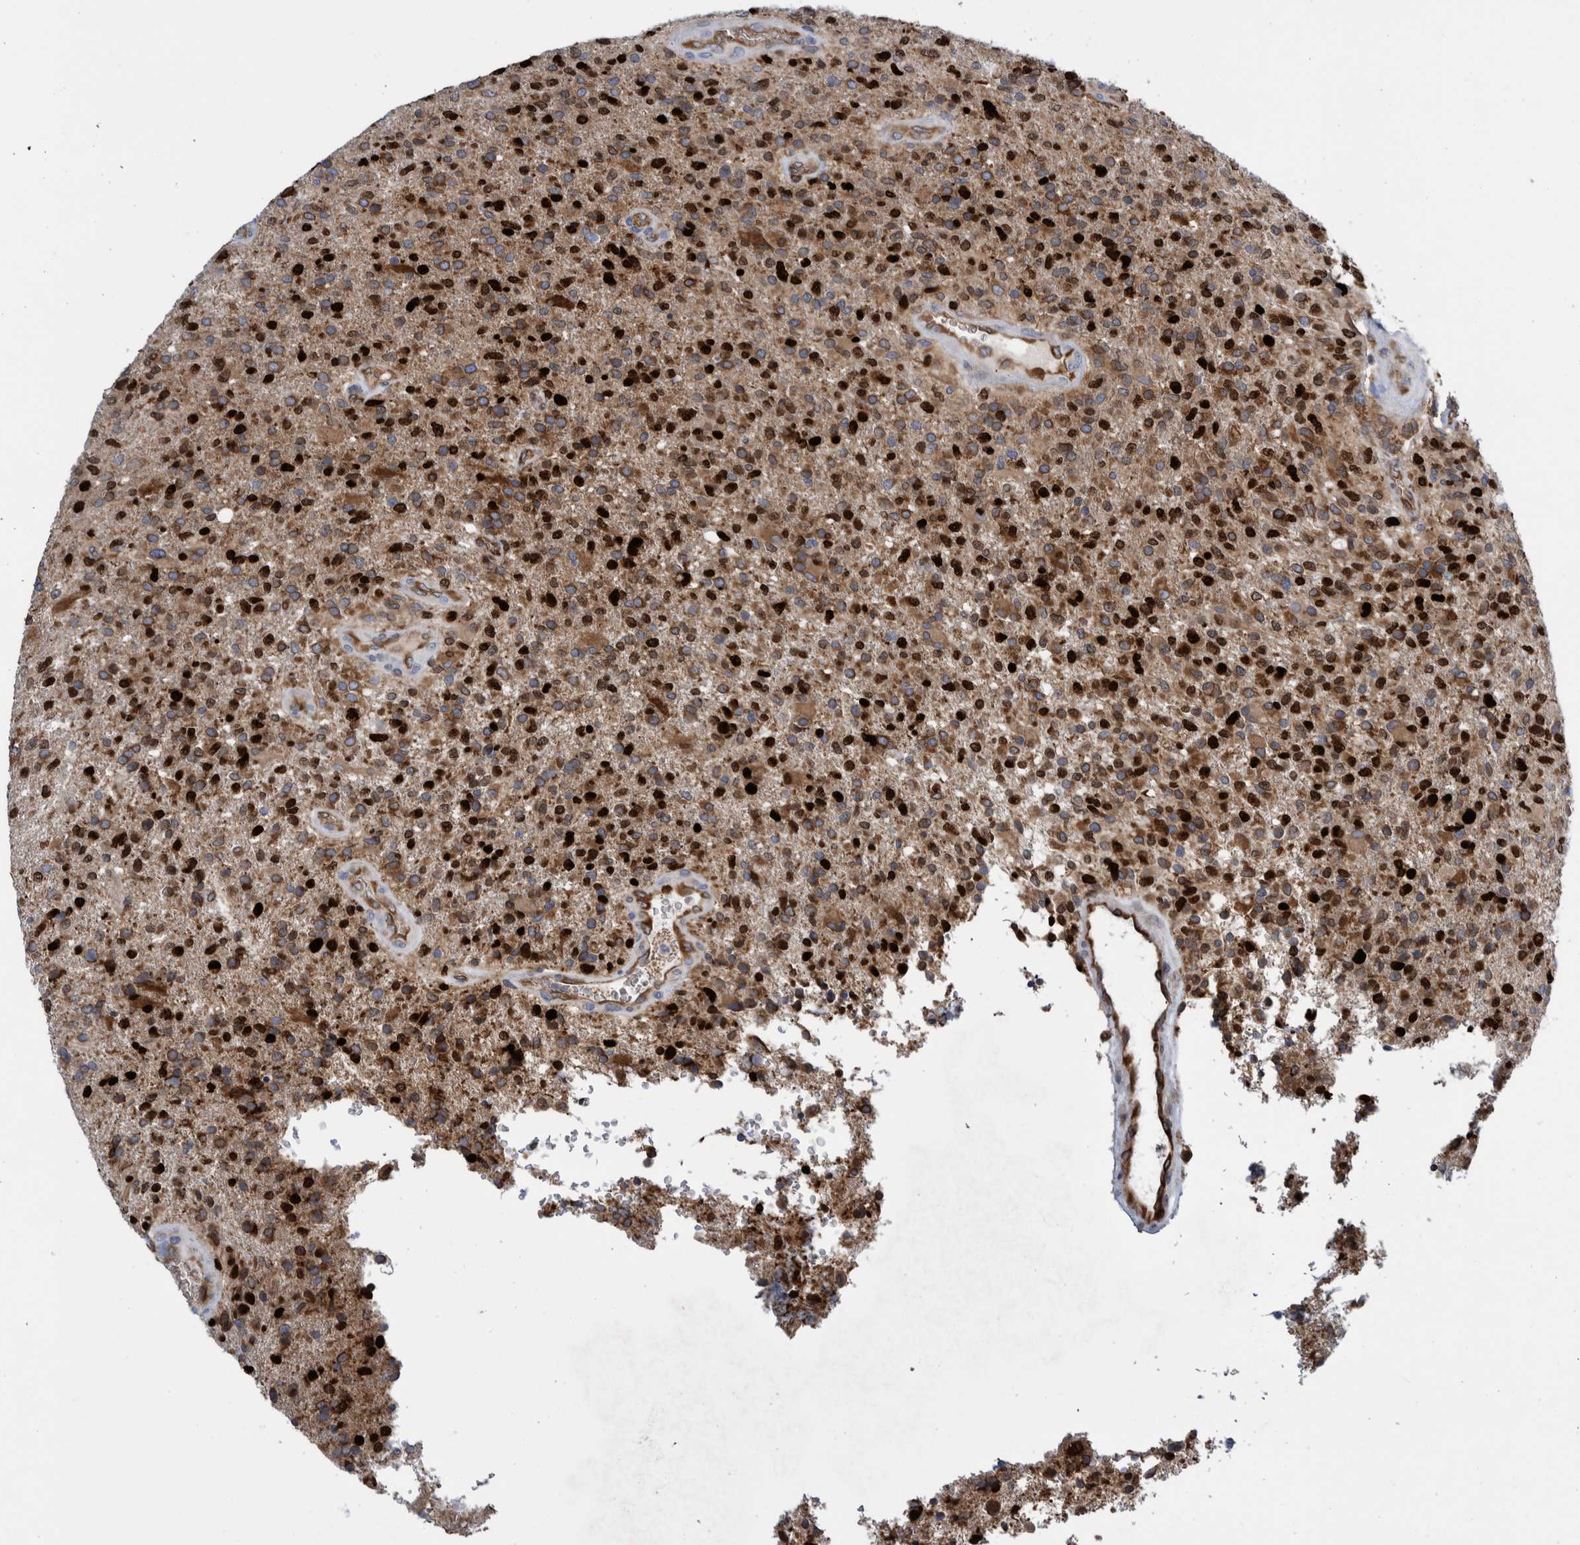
{"staining": {"intensity": "strong", "quantity": ">75%", "location": "cytoplasmic/membranous"}, "tissue": "glioma", "cell_type": "Tumor cells", "image_type": "cancer", "snomed": [{"axis": "morphology", "description": "Glioma, malignant, High grade"}, {"axis": "topography", "description": "Brain"}], "caption": "Malignant glioma (high-grade) stained for a protein (brown) displays strong cytoplasmic/membranous positive positivity in approximately >75% of tumor cells.", "gene": "THEM6", "patient": {"sex": "male", "age": 72}}